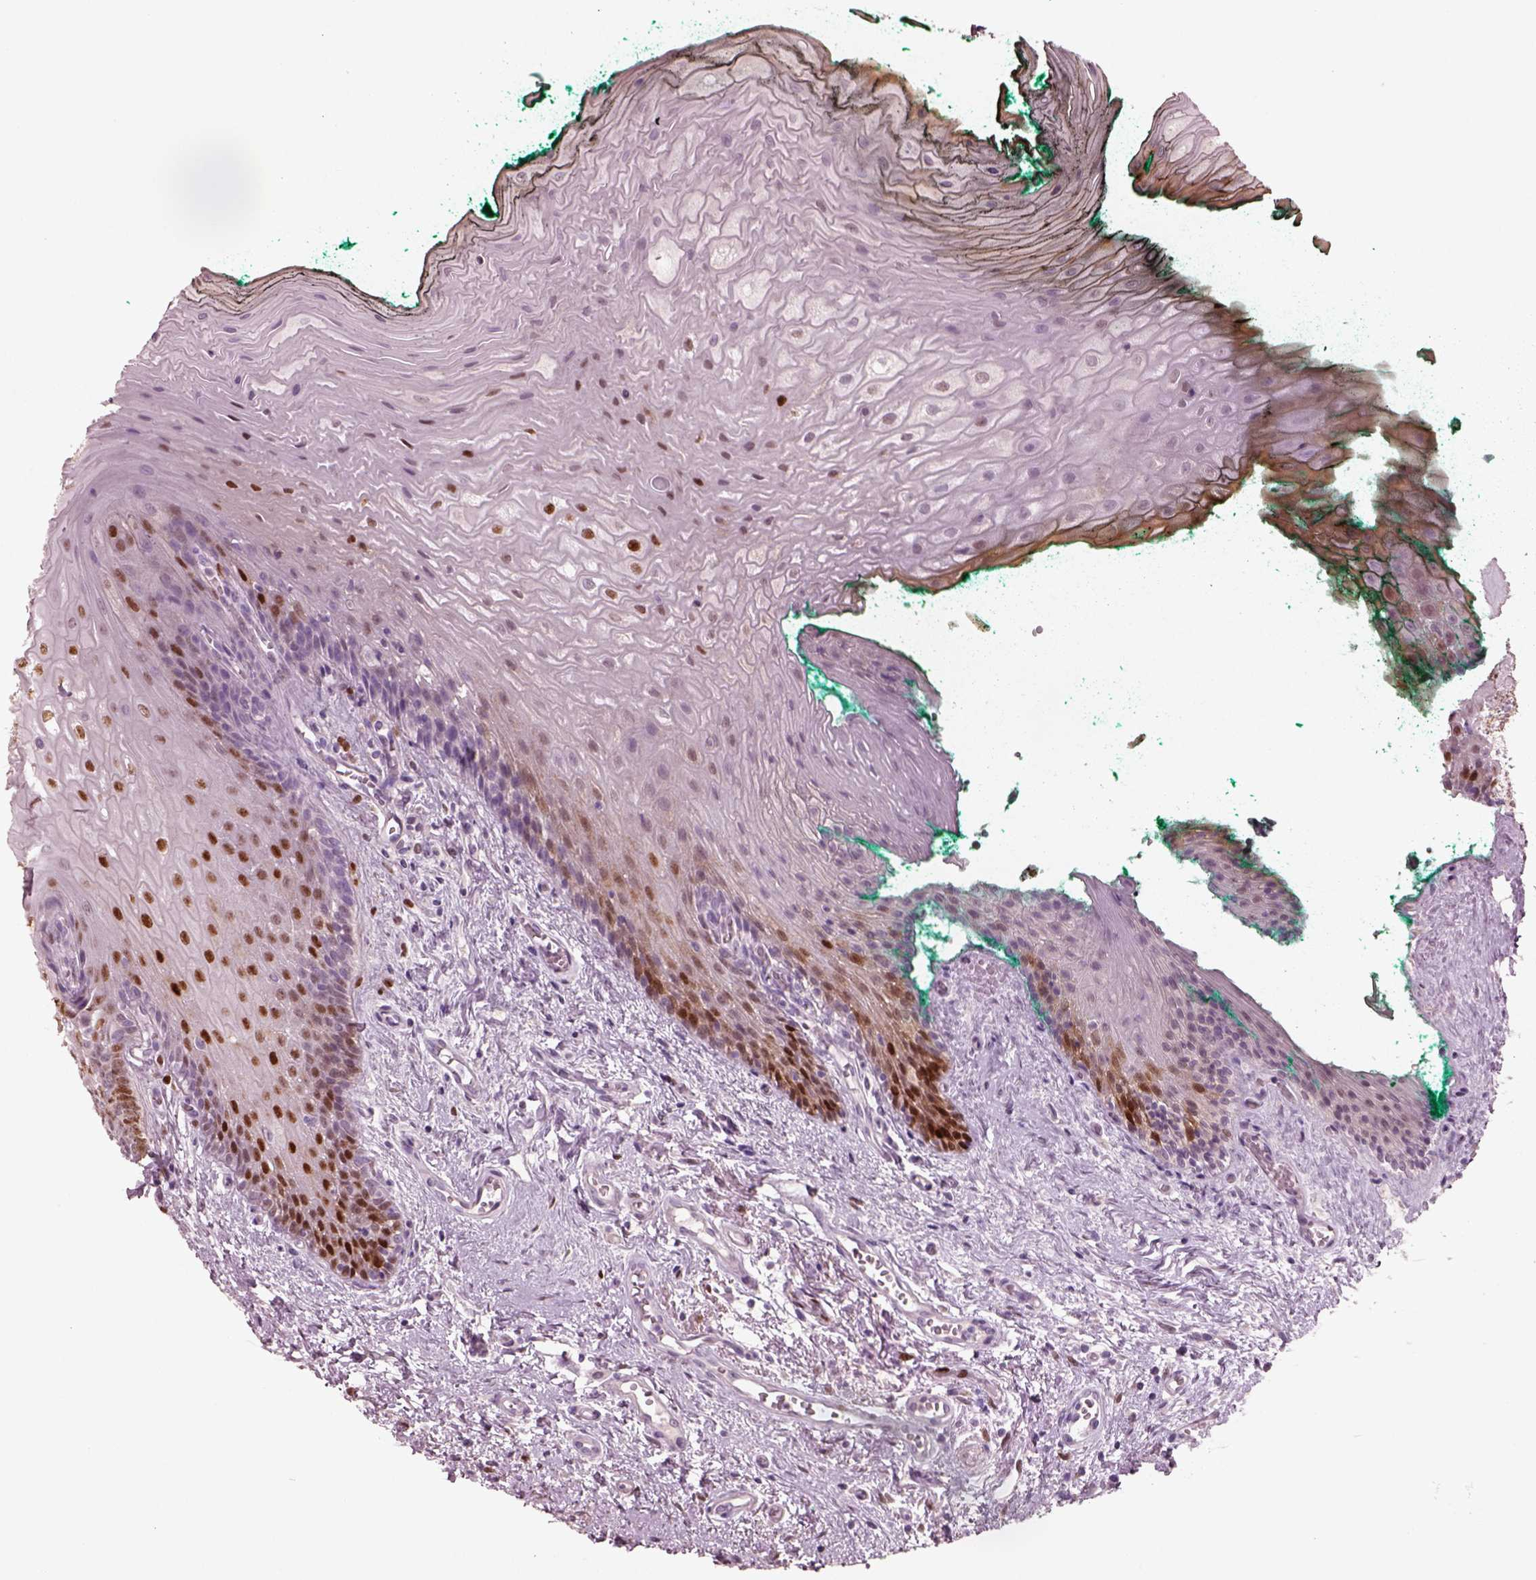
{"staining": {"intensity": "strong", "quantity": "25%-75%", "location": "nuclear"}, "tissue": "oral mucosa", "cell_type": "Squamous epithelial cells", "image_type": "normal", "snomed": [{"axis": "morphology", "description": "Normal tissue, NOS"}, {"axis": "topography", "description": "Oral tissue"}], "caption": "Protein staining by IHC shows strong nuclear expression in approximately 25%-75% of squamous epithelial cells in benign oral mucosa. (DAB IHC, brown staining for protein, blue staining for nuclei).", "gene": "SOX9", "patient": {"sex": "female", "age": 68}}